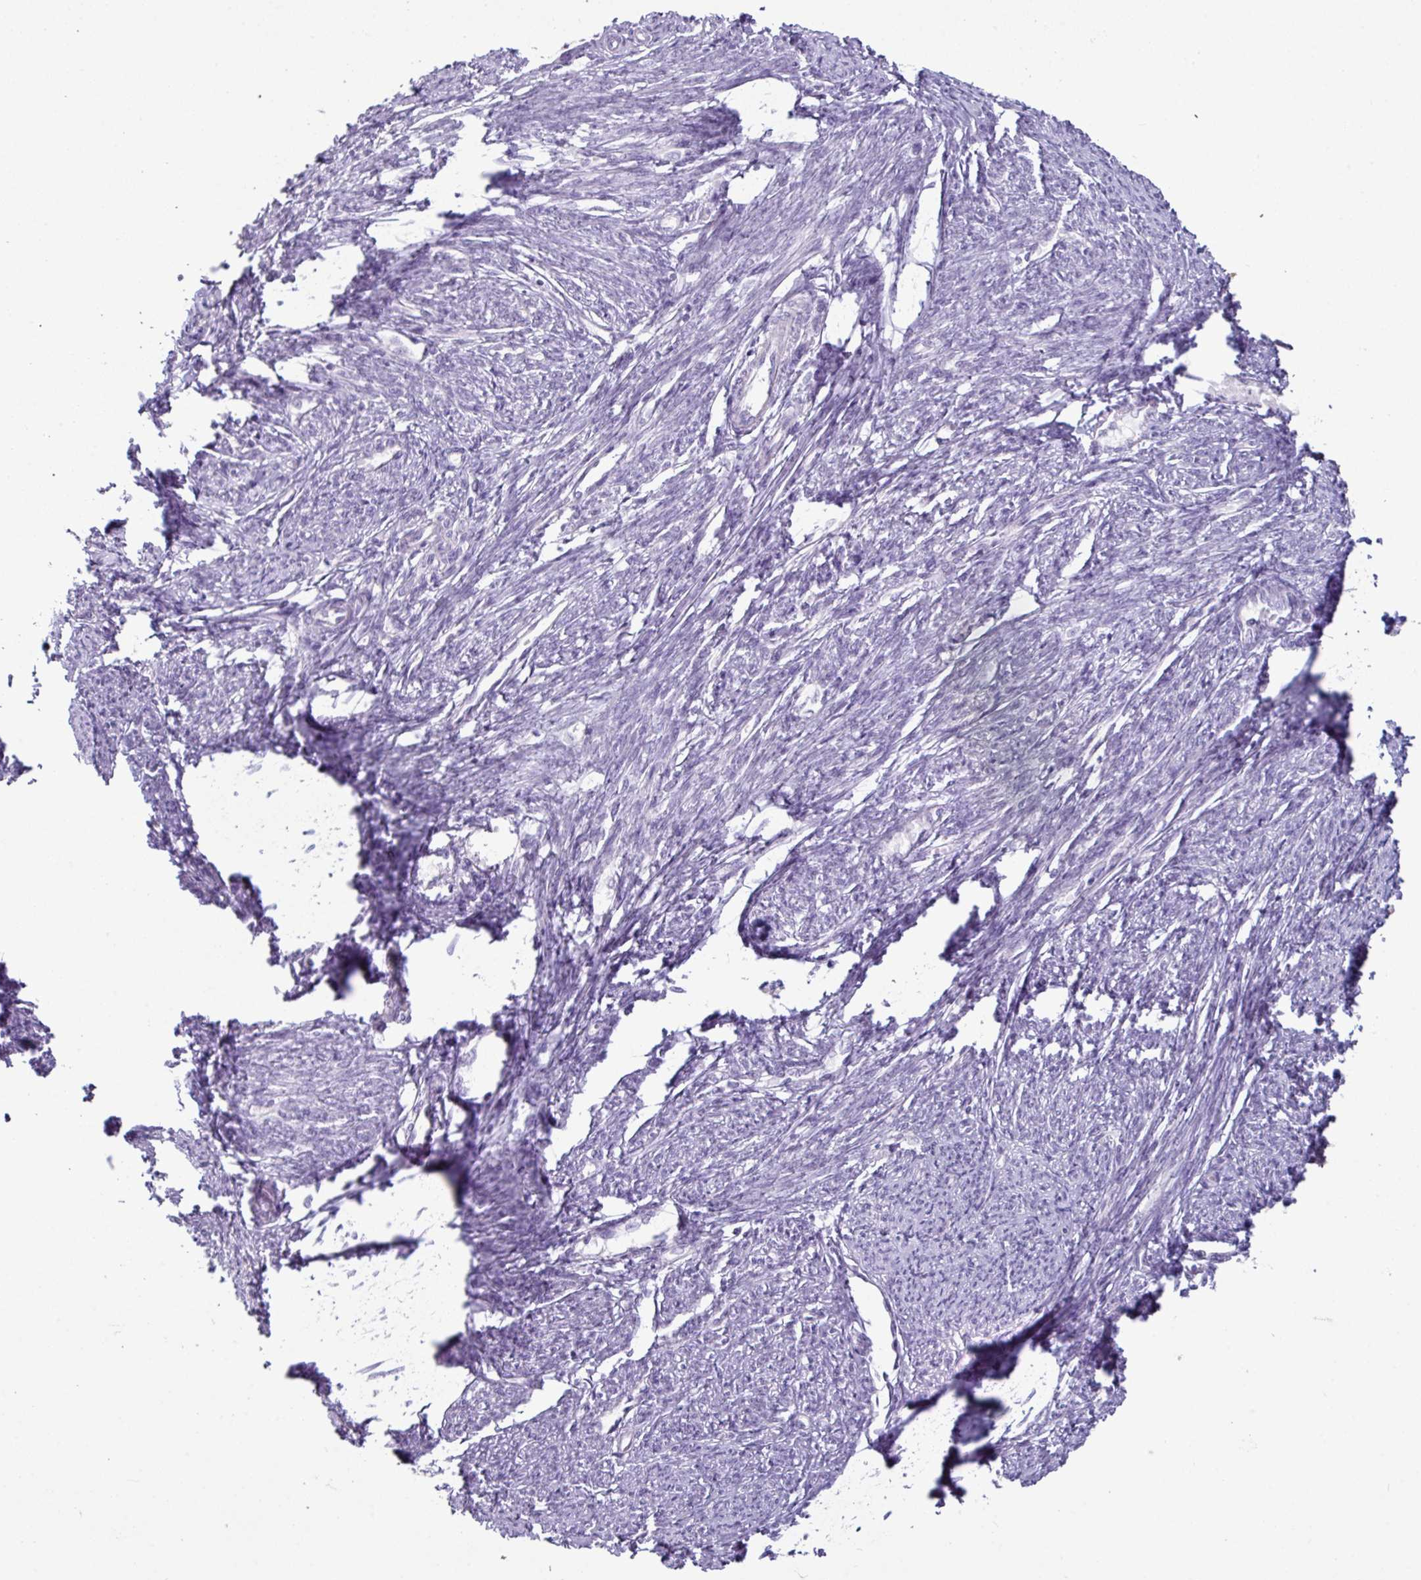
{"staining": {"intensity": "negative", "quantity": "none", "location": "none"}, "tissue": "smooth muscle", "cell_type": "Smooth muscle cells", "image_type": "normal", "snomed": [{"axis": "morphology", "description": "Normal tissue, NOS"}, {"axis": "topography", "description": "Smooth muscle"}, {"axis": "topography", "description": "Fallopian tube"}], "caption": "A high-resolution image shows immunohistochemistry (IHC) staining of benign smooth muscle, which shows no significant expression in smooth muscle cells.", "gene": "TTLL12", "patient": {"sex": "female", "age": 59}}